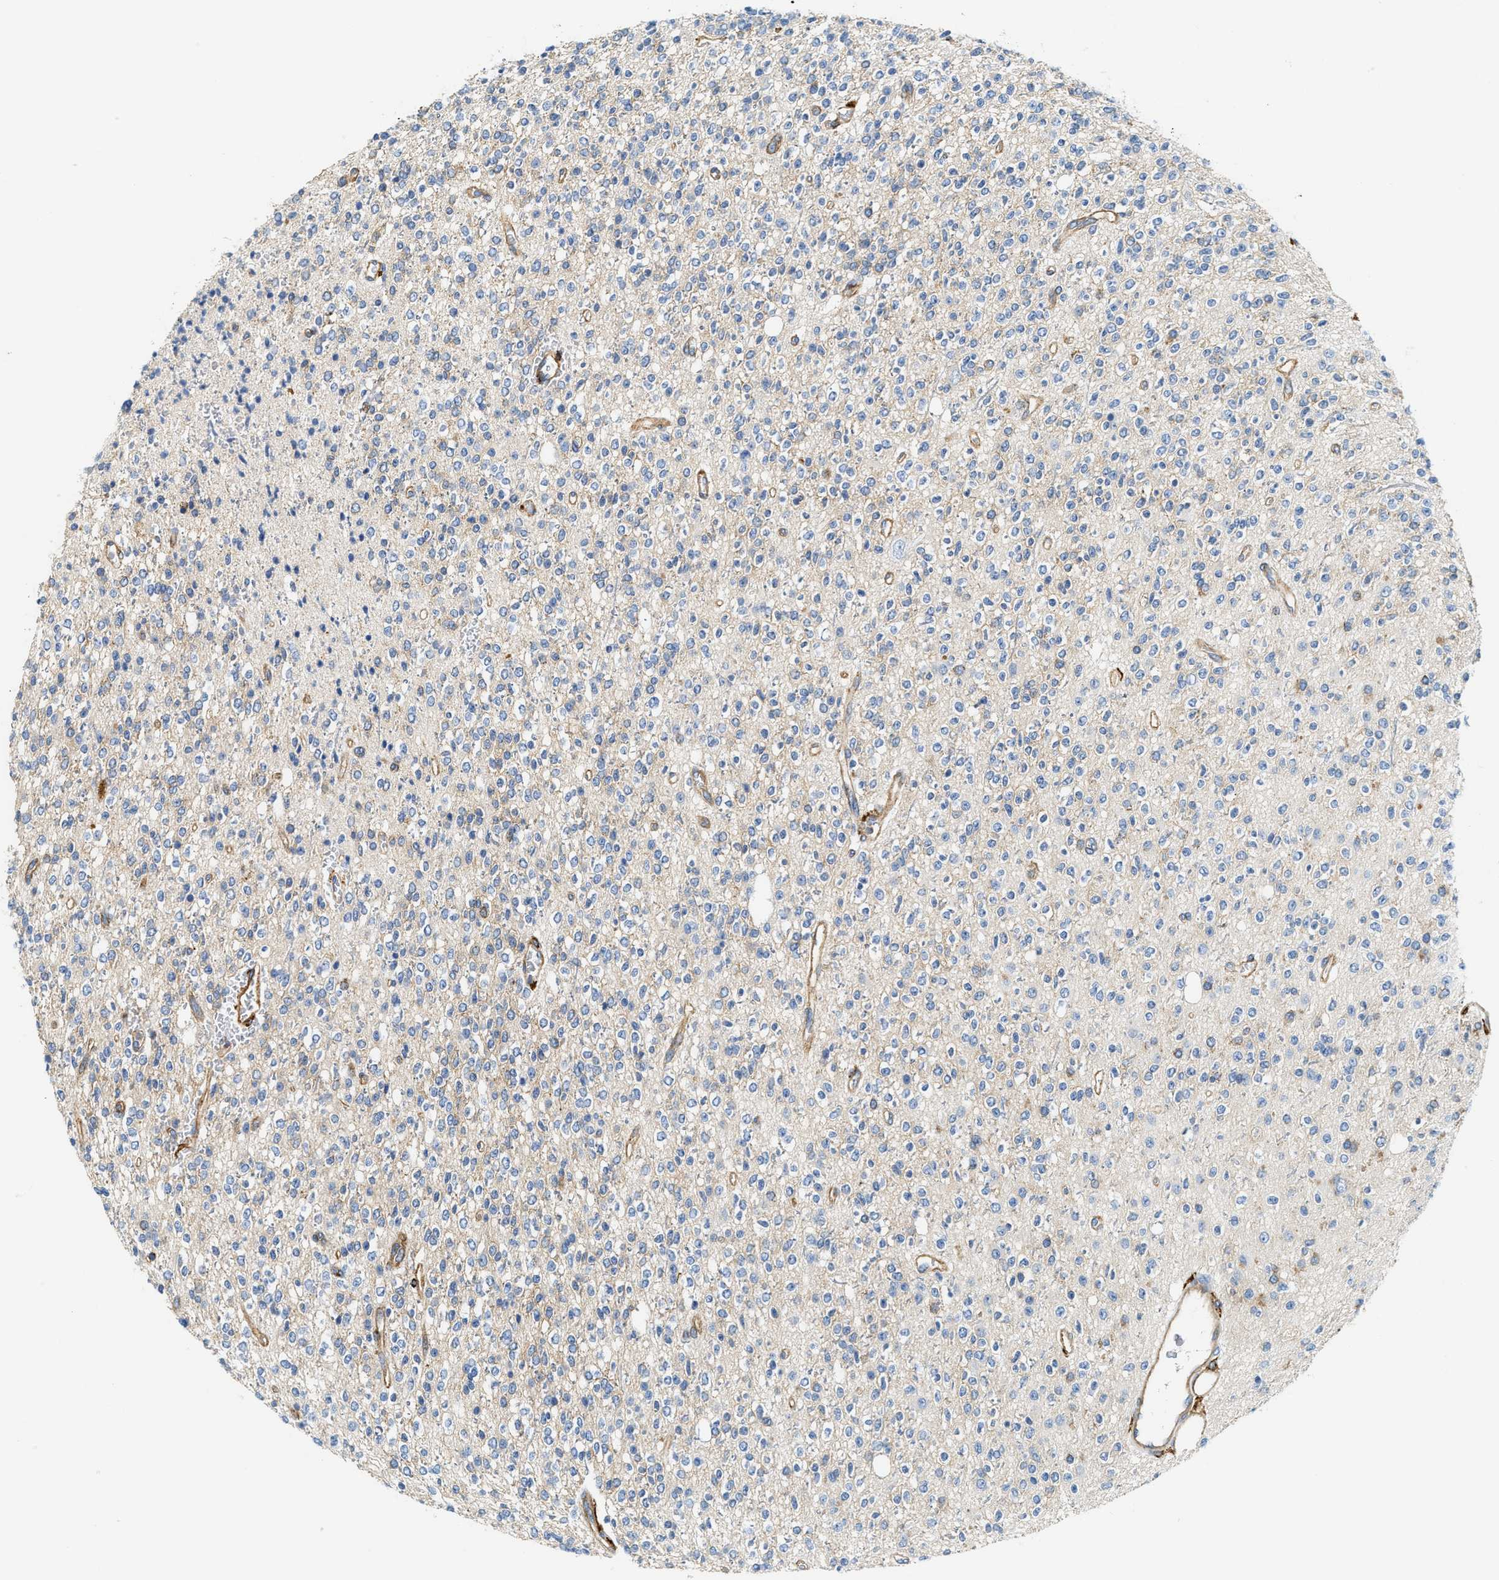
{"staining": {"intensity": "negative", "quantity": "none", "location": "none"}, "tissue": "glioma", "cell_type": "Tumor cells", "image_type": "cancer", "snomed": [{"axis": "morphology", "description": "Glioma, malignant, High grade"}, {"axis": "topography", "description": "Brain"}], "caption": "High power microscopy histopathology image of an immunohistochemistry (IHC) micrograph of glioma, revealing no significant staining in tumor cells.", "gene": "NSUN7", "patient": {"sex": "male", "age": 34}}